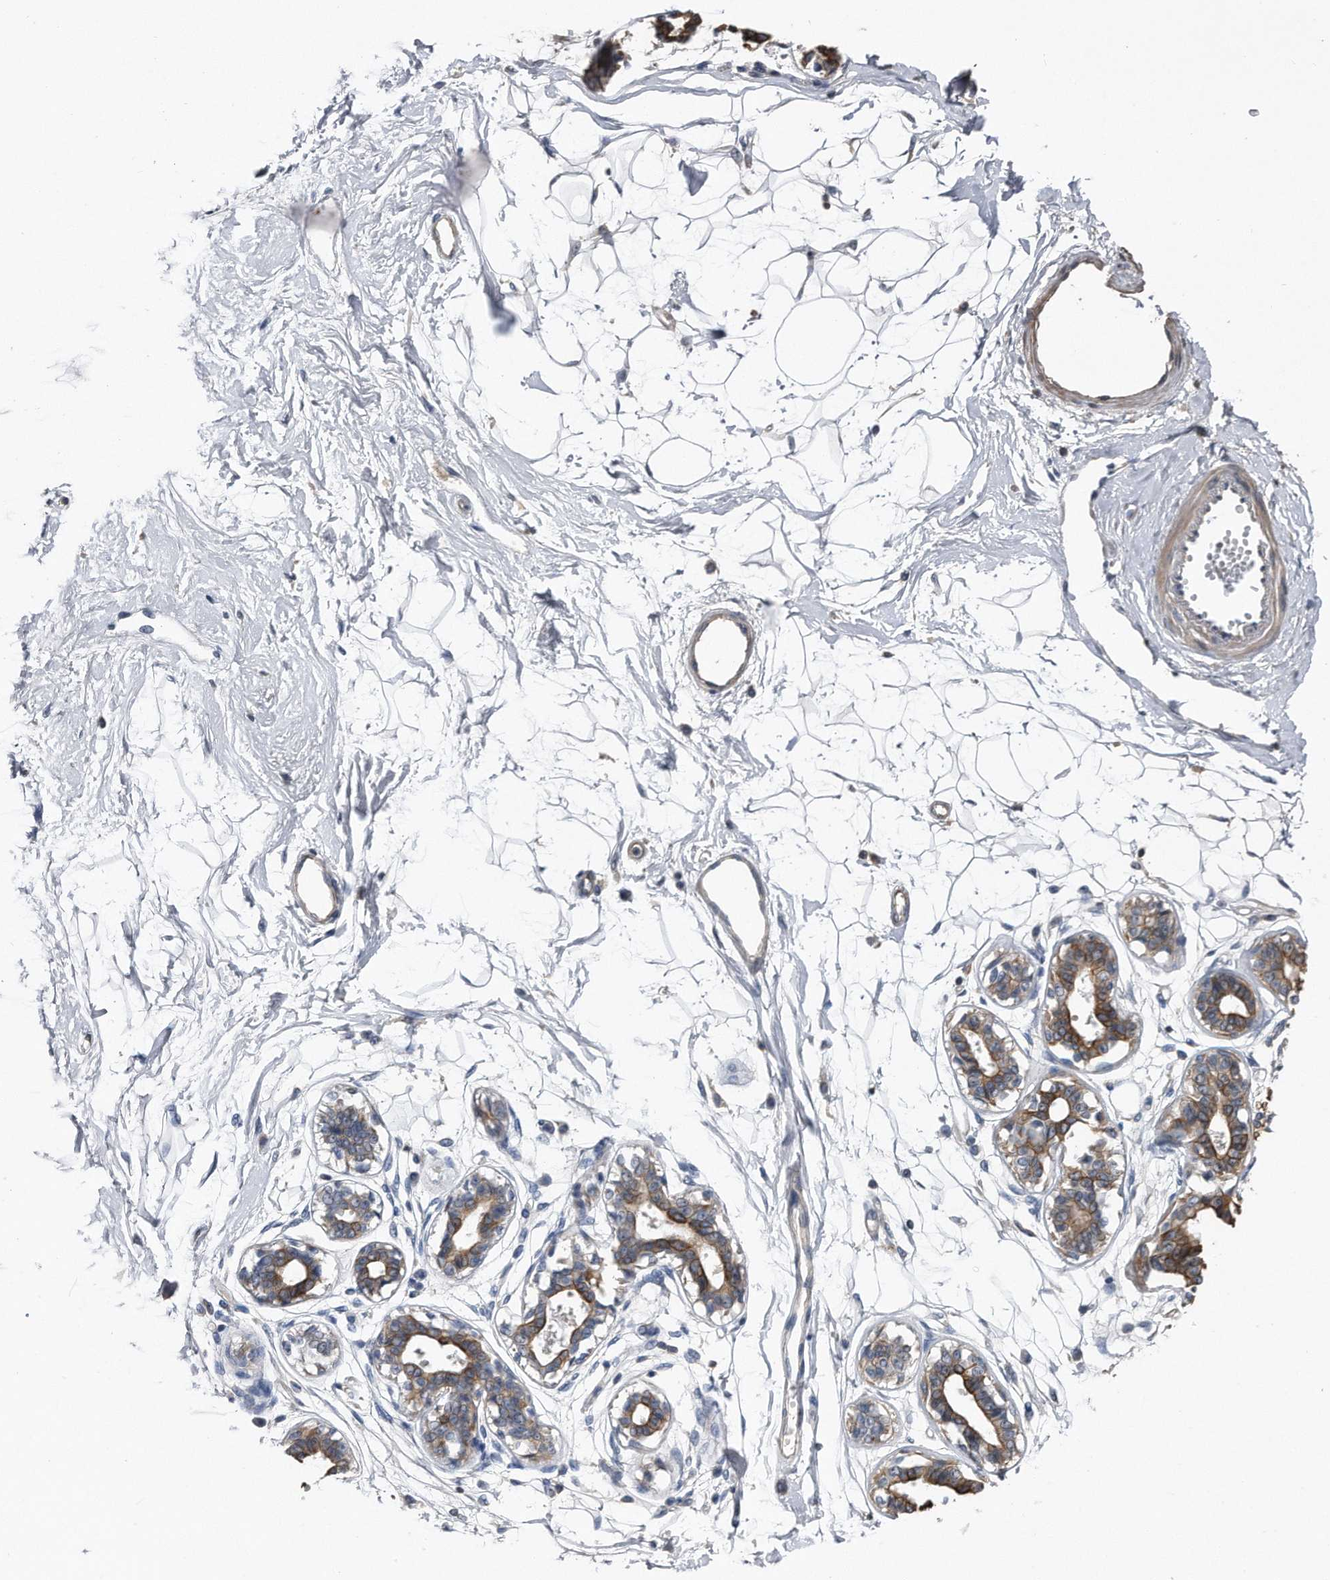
{"staining": {"intensity": "negative", "quantity": "none", "location": "none"}, "tissue": "breast", "cell_type": "Adipocytes", "image_type": "normal", "snomed": [{"axis": "morphology", "description": "Normal tissue, NOS"}, {"axis": "topography", "description": "Breast"}], "caption": "Adipocytes show no significant positivity in benign breast. (Stains: DAB (3,3'-diaminobenzidine) IHC with hematoxylin counter stain, Microscopy: brightfield microscopy at high magnification).", "gene": "KCND3", "patient": {"sex": "female", "age": 45}}